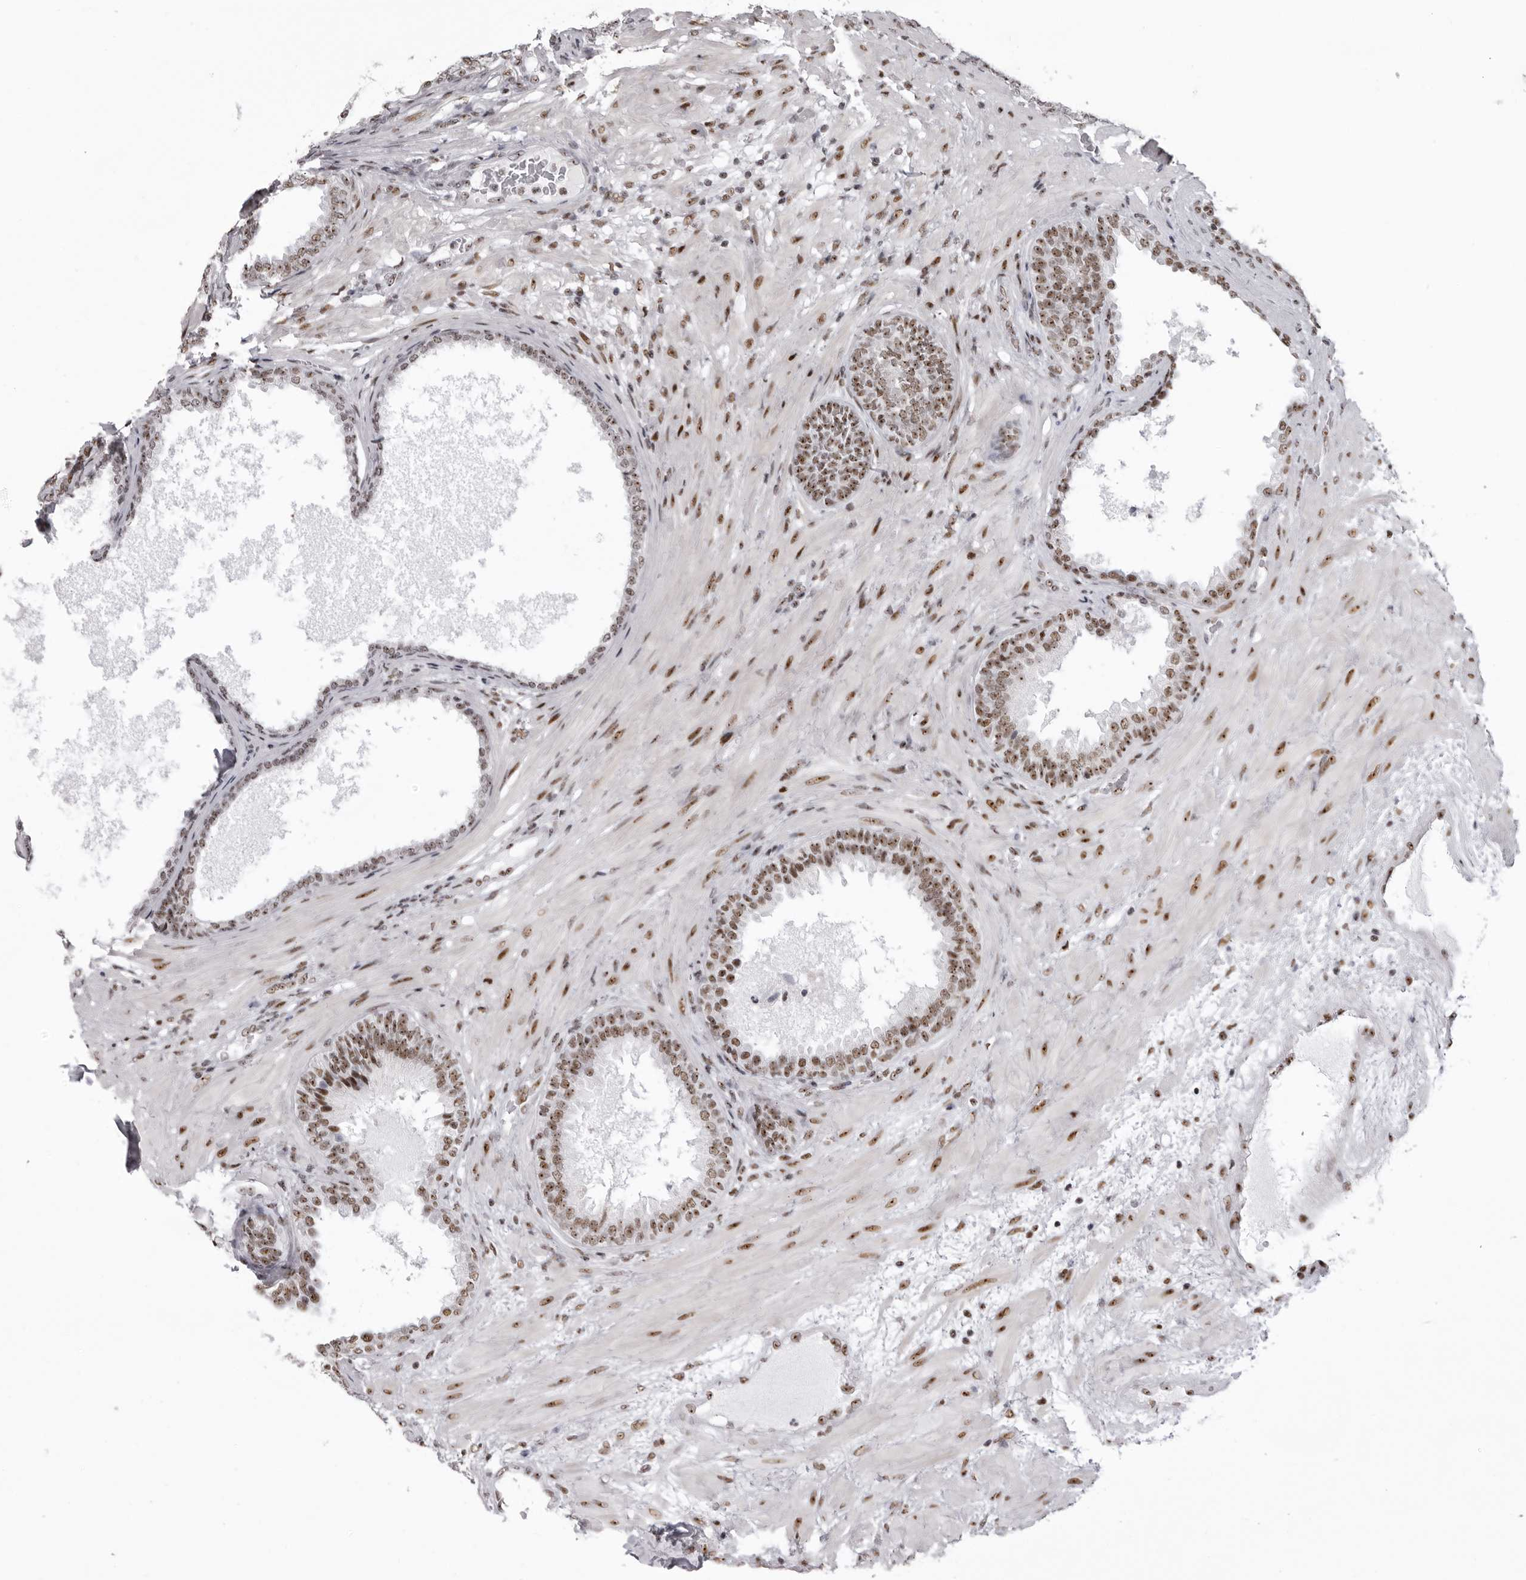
{"staining": {"intensity": "moderate", "quantity": ">75%", "location": "nuclear"}, "tissue": "prostate", "cell_type": "Glandular cells", "image_type": "normal", "snomed": [{"axis": "morphology", "description": "Normal tissue, NOS"}, {"axis": "topography", "description": "Prostate"}], "caption": "Glandular cells exhibit medium levels of moderate nuclear staining in about >75% of cells in normal prostate.", "gene": "DHX9", "patient": {"sex": "male", "age": 76}}